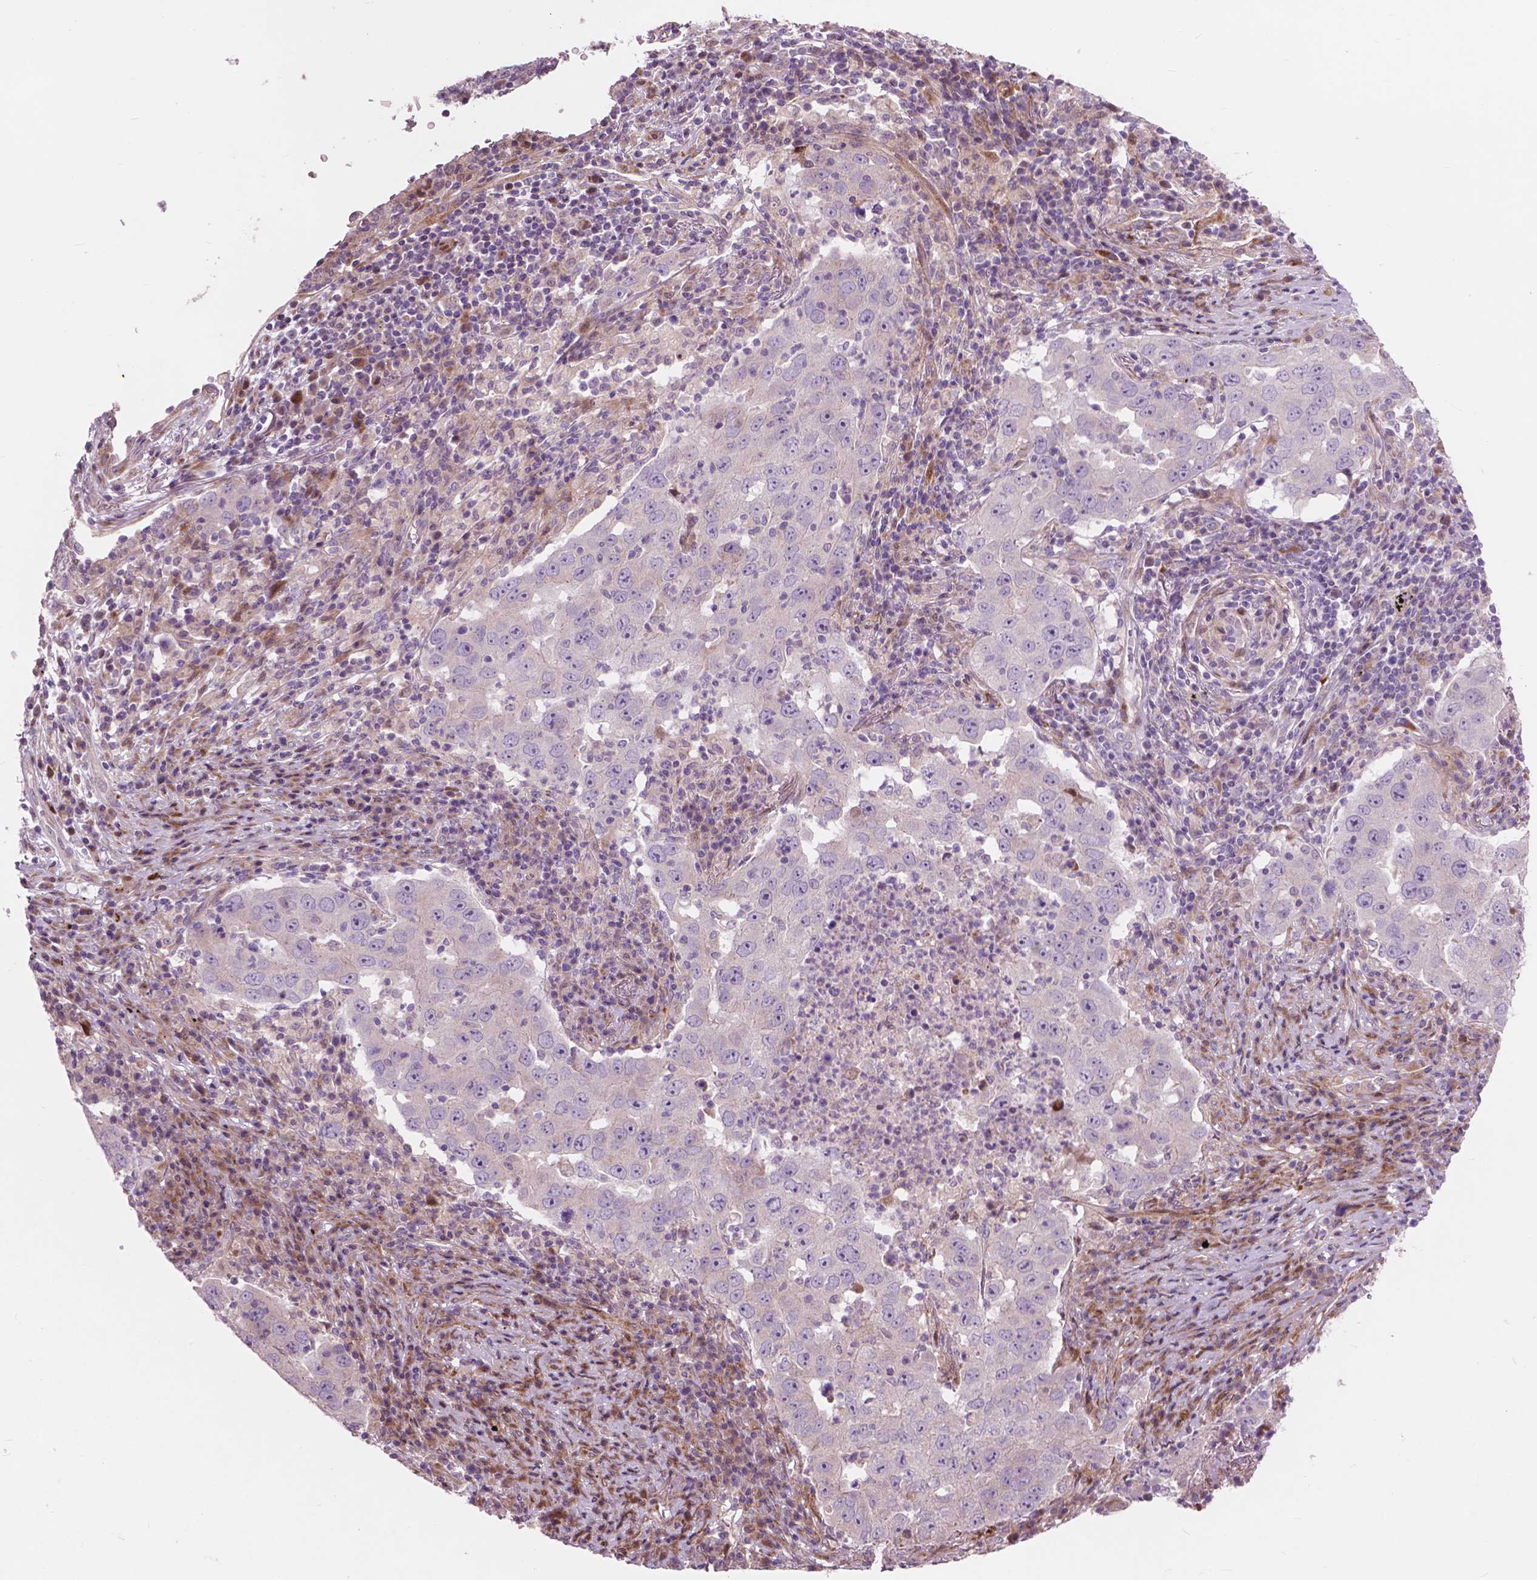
{"staining": {"intensity": "negative", "quantity": "none", "location": "none"}, "tissue": "lung cancer", "cell_type": "Tumor cells", "image_type": "cancer", "snomed": [{"axis": "morphology", "description": "Adenocarcinoma, NOS"}, {"axis": "topography", "description": "Lung"}], "caption": "Tumor cells are negative for protein expression in human adenocarcinoma (lung).", "gene": "MORN1", "patient": {"sex": "male", "age": 73}}